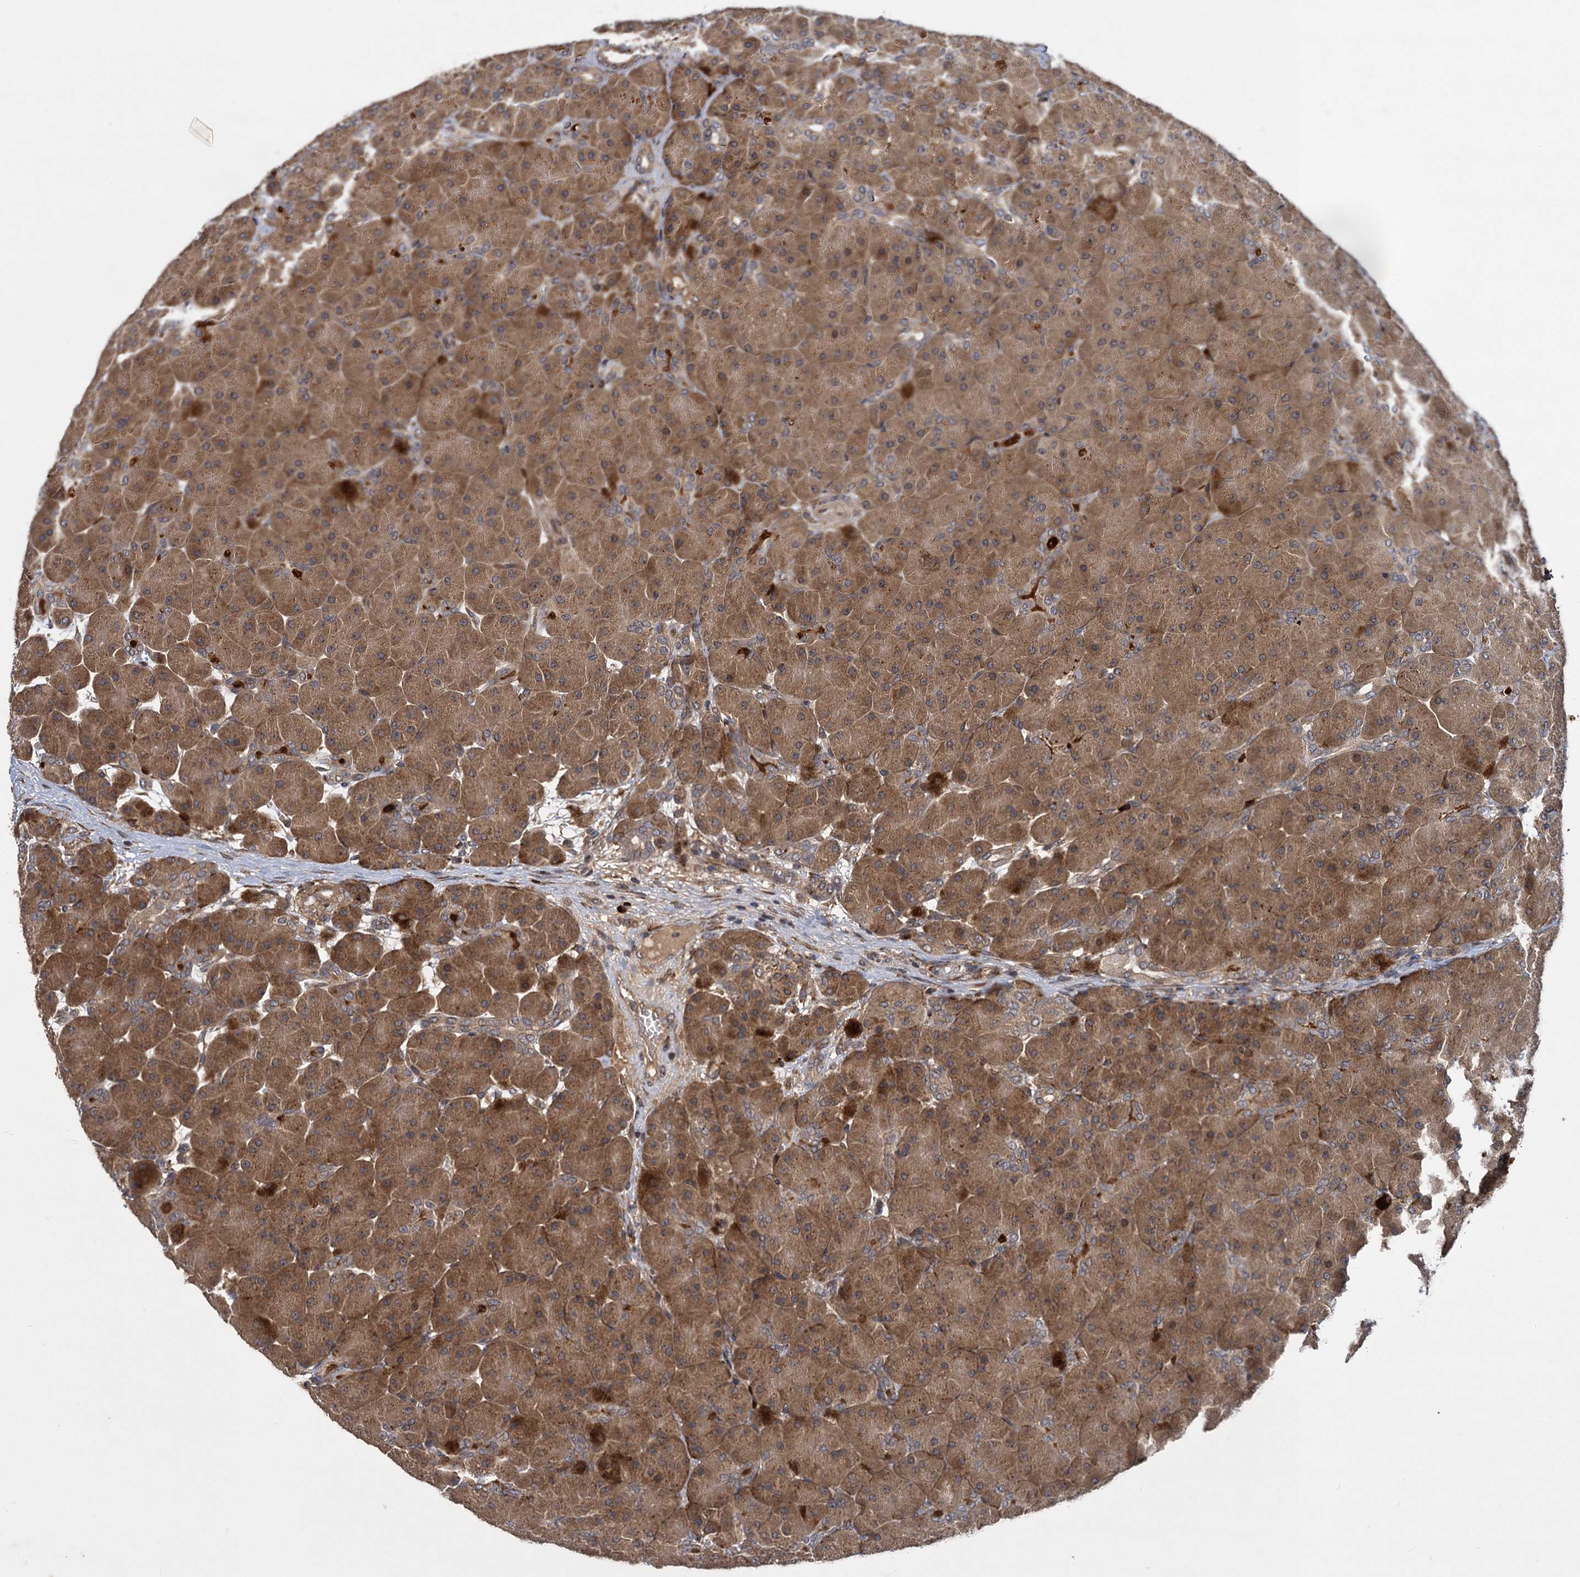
{"staining": {"intensity": "moderate", "quantity": ">75%", "location": "cytoplasmic/membranous"}, "tissue": "pancreas", "cell_type": "Exocrine glandular cells", "image_type": "normal", "snomed": [{"axis": "morphology", "description": "Normal tissue, NOS"}, {"axis": "topography", "description": "Pancreas"}], "caption": "Immunohistochemical staining of benign human pancreas exhibits moderate cytoplasmic/membranous protein positivity in about >75% of exocrine glandular cells. (Brightfield microscopy of DAB IHC at high magnification).", "gene": "INPPL1", "patient": {"sex": "male", "age": 66}}